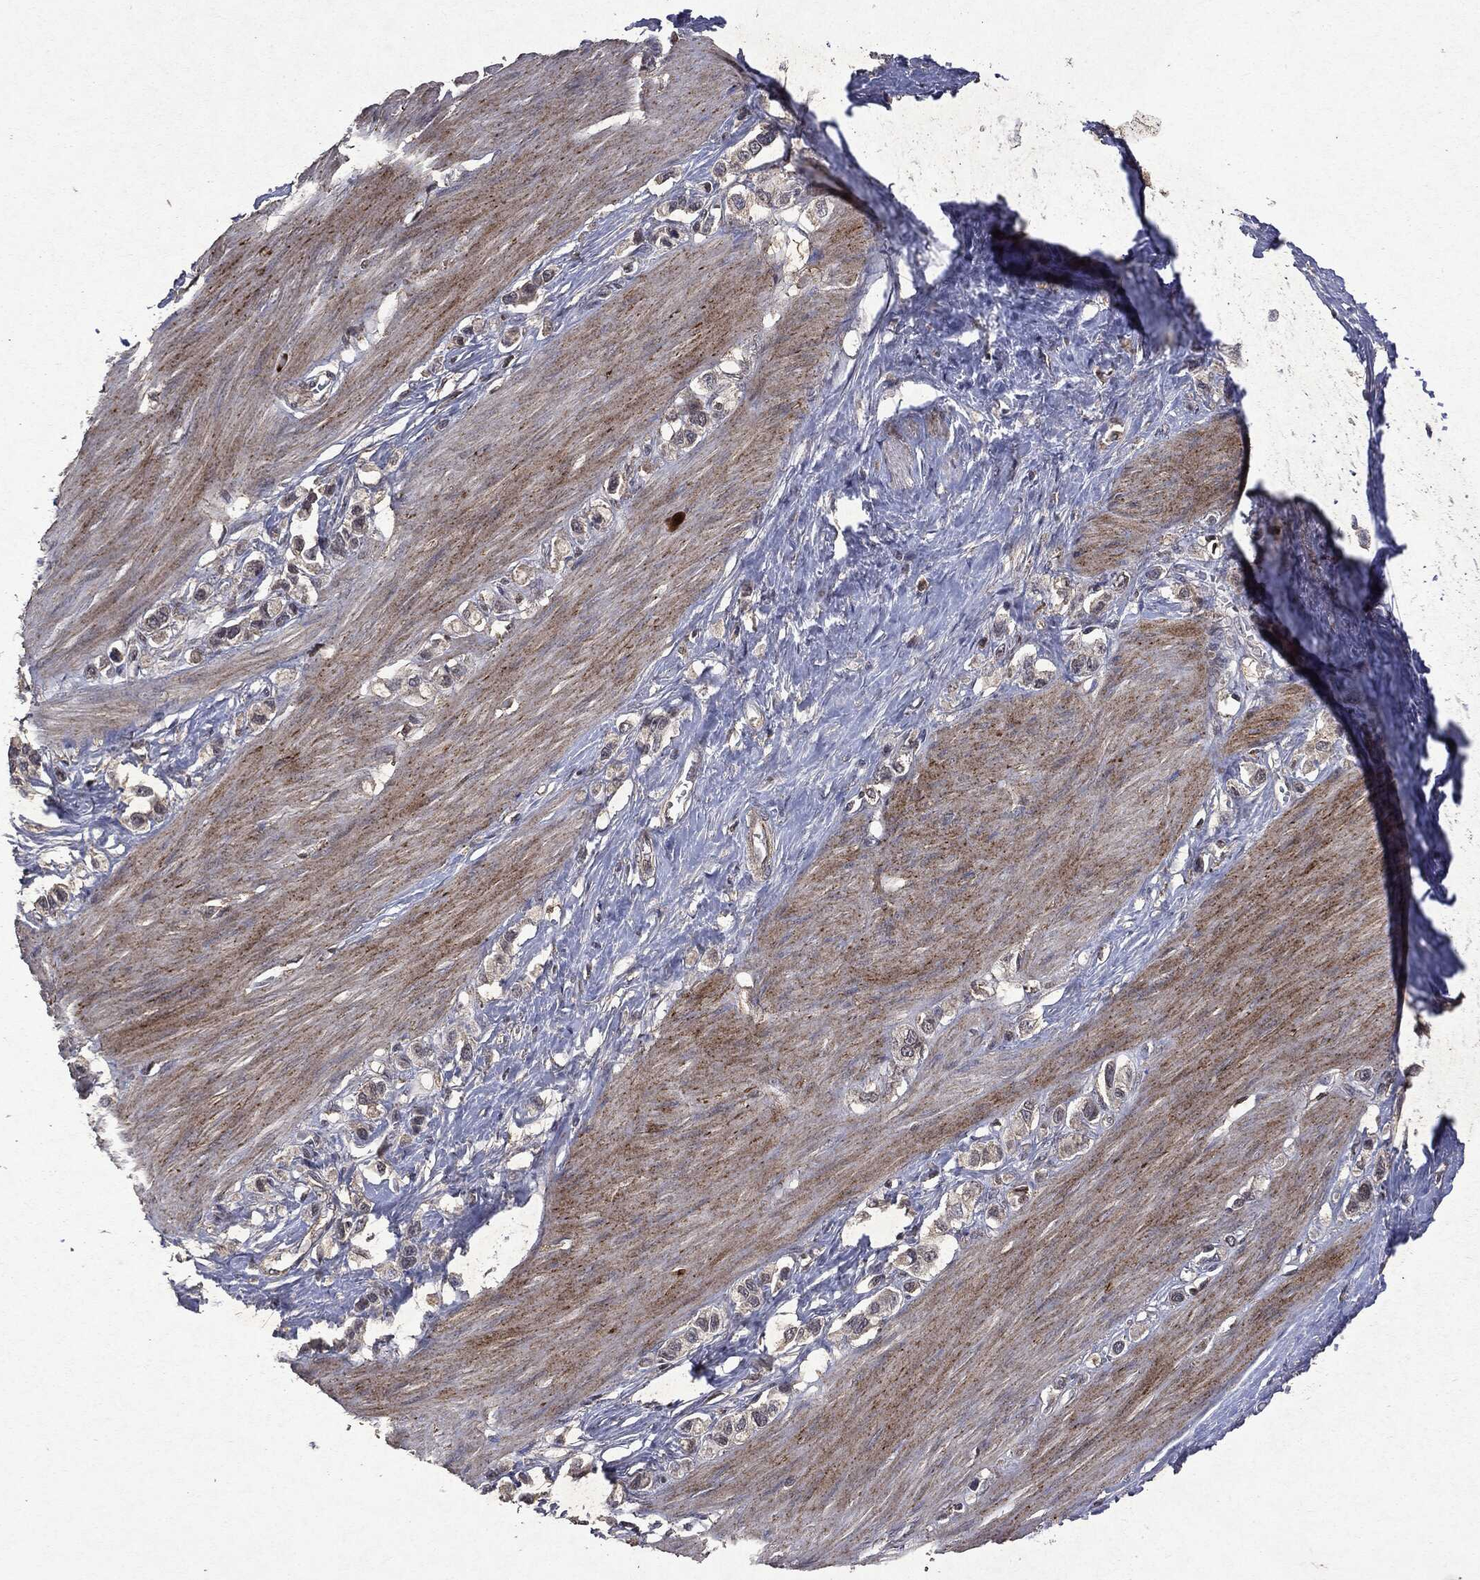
{"staining": {"intensity": "negative", "quantity": "none", "location": "none"}, "tissue": "stomach cancer", "cell_type": "Tumor cells", "image_type": "cancer", "snomed": [{"axis": "morphology", "description": "Normal tissue, NOS"}, {"axis": "morphology", "description": "Adenocarcinoma, NOS"}, {"axis": "morphology", "description": "Adenocarcinoma, High grade"}, {"axis": "topography", "description": "Stomach, upper"}, {"axis": "topography", "description": "Stomach"}], "caption": "A high-resolution histopathology image shows IHC staining of stomach cancer (high-grade adenocarcinoma), which shows no significant staining in tumor cells.", "gene": "PTEN", "patient": {"sex": "female", "age": 65}}